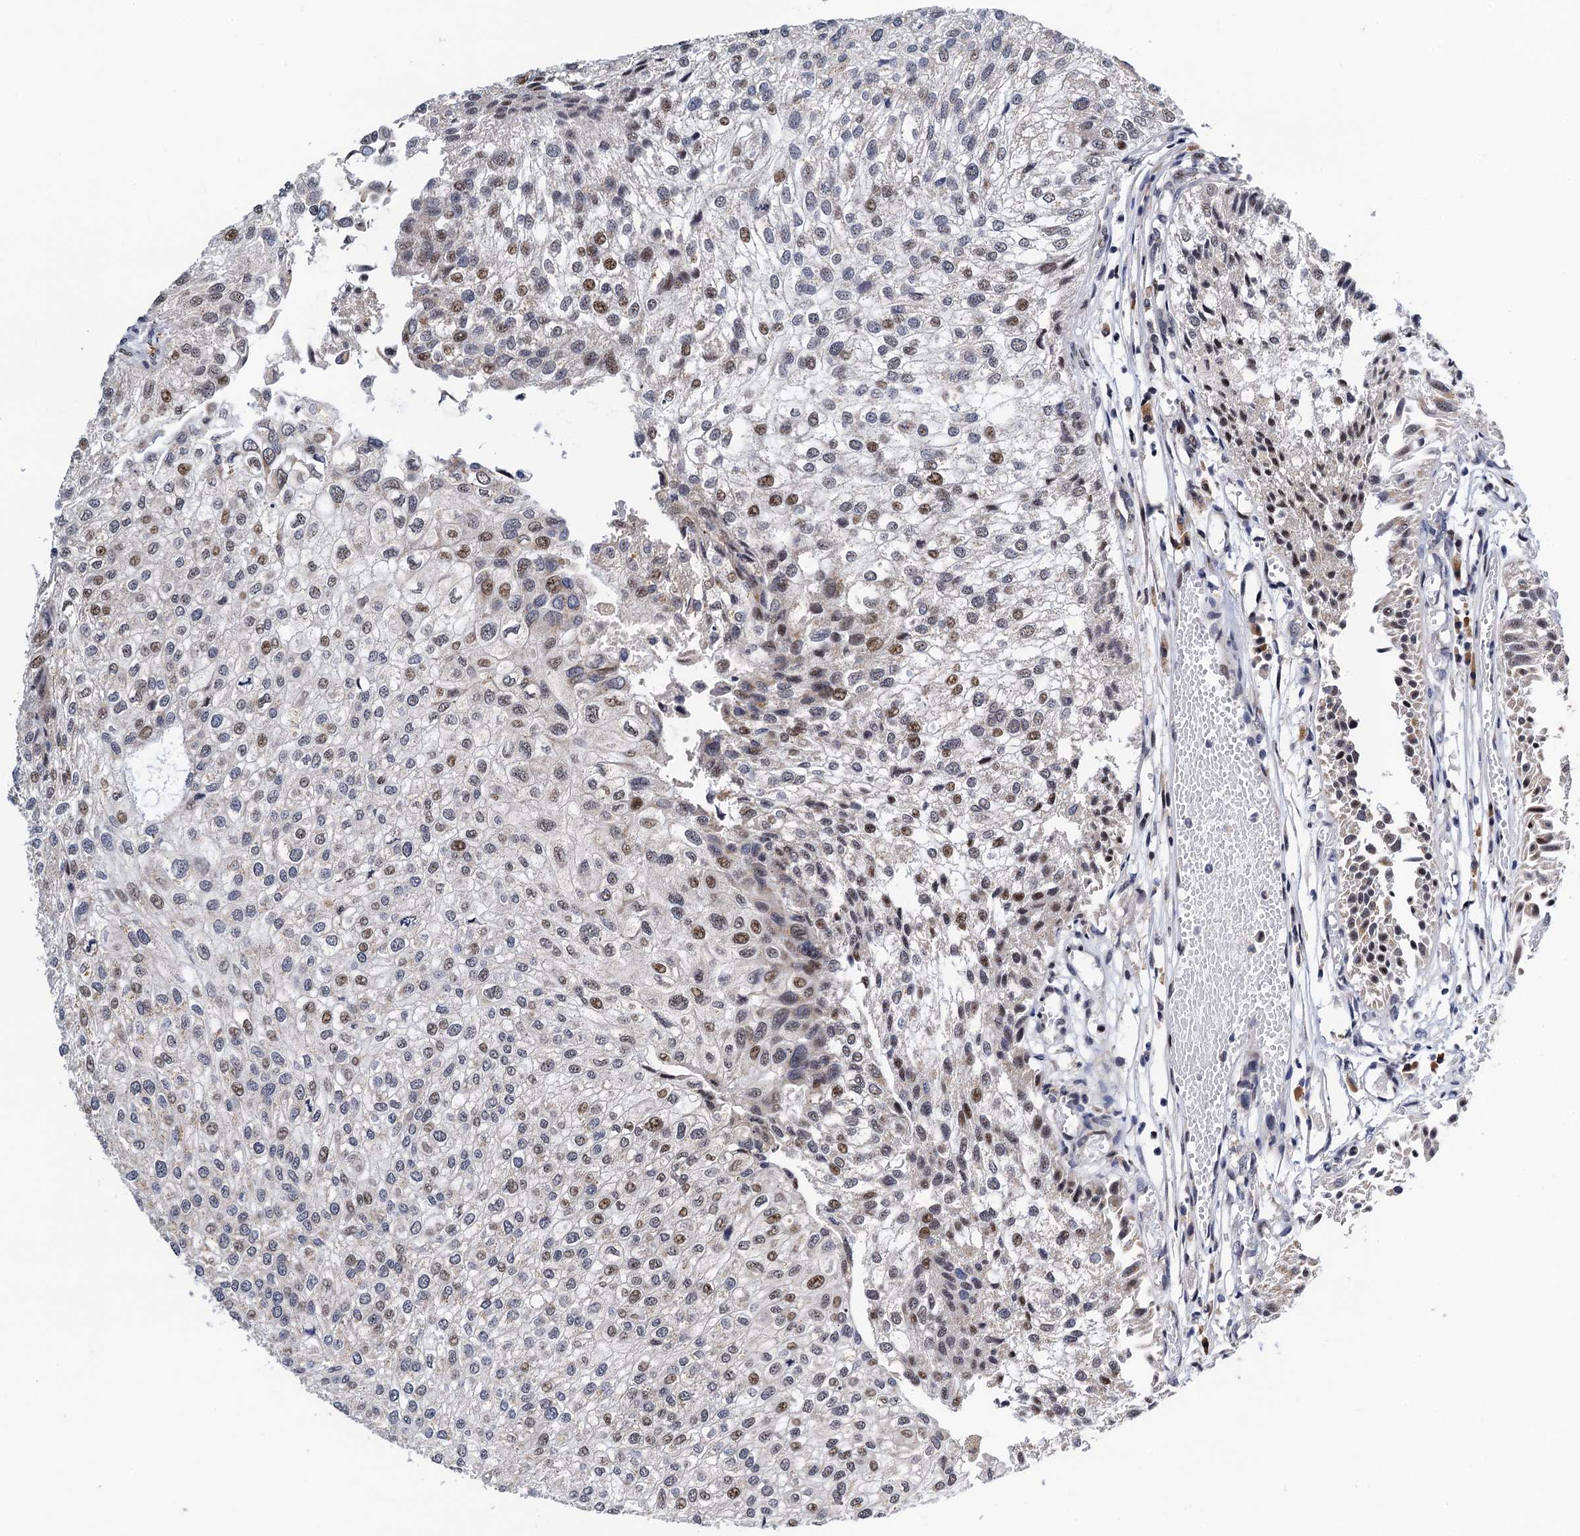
{"staining": {"intensity": "moderate", "quantity": "25%-75%", "location": "nuclear"}, "tissue": "urothelial cancer", "cell_type": "Tumor cells", "image_type": "cancer", "snomed": [{"axis": "morphology", "description": "Urothelial carcinoma, Low grade"}, {"axis": "topography", "description": "Urinary bladder"}], "caption": "Human urothelial cancer stained with a brown dye demonstrates moderate nuclear positive positivity in approximately 25%-75% of tumor cells.", "gene": "FAM222A", "patient": {"sex": "female", "age": 89}}